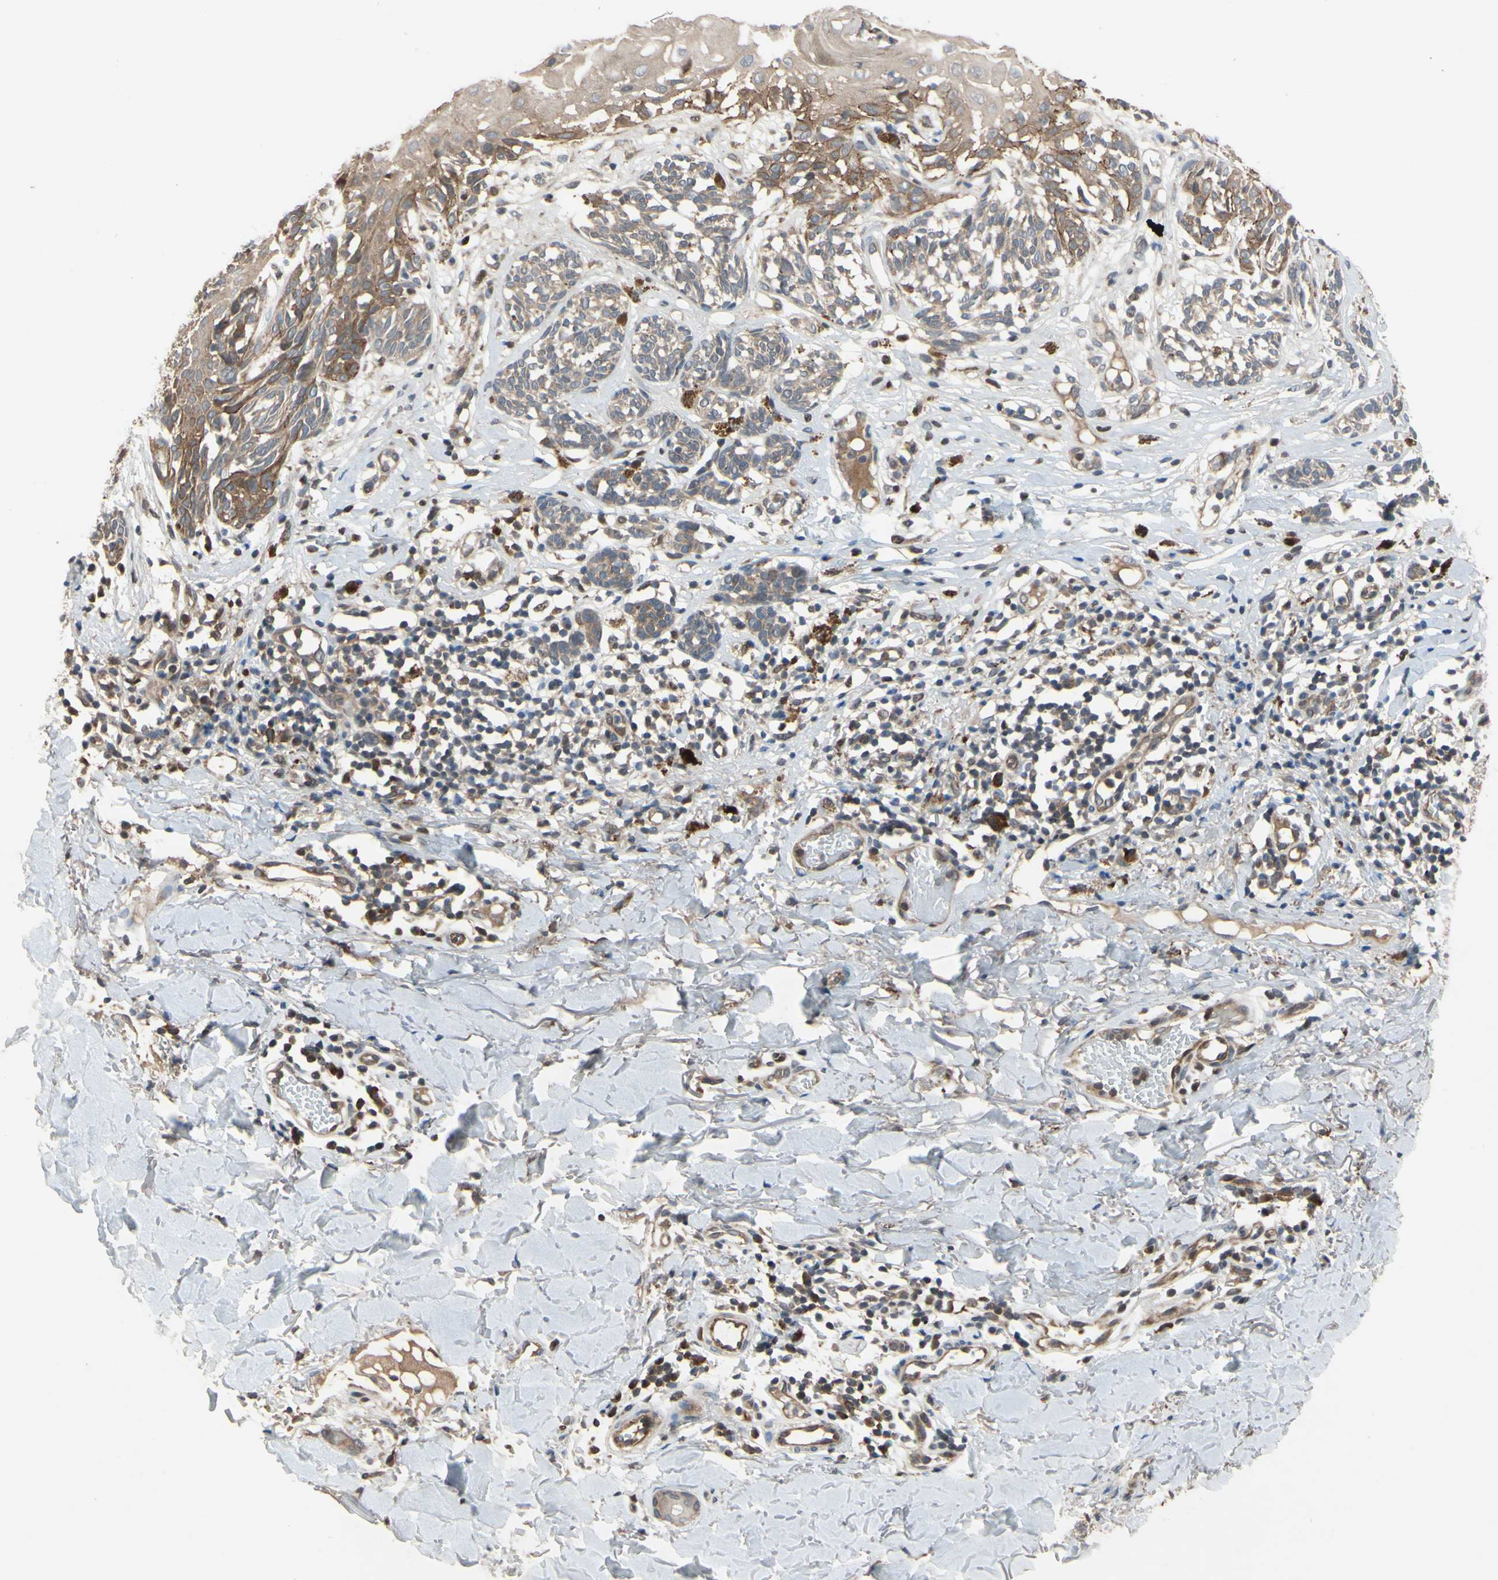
{"staining": {"intensity": "moderate", "quantity": ">75%", "location": "cytoplasmic/membranous"}, "tissue": "melanoma", "cell_type": "Tumor cells", "image_type": "cancer", "snomed": [{"axis": "morphology", "description": "Malignant melanoma, NOS"}, {"axis": "topography", "description": "Skin"}], "caption": "Tumor cells exhibit medium levels of moderate cytoplasmic/membranous expression in about >75% of cells in human melanoma. (Brightfield microscopy of DAB IHC at high magnification).", "gene": "XIAP", "patient": {"sex": "male", "age": 64}}